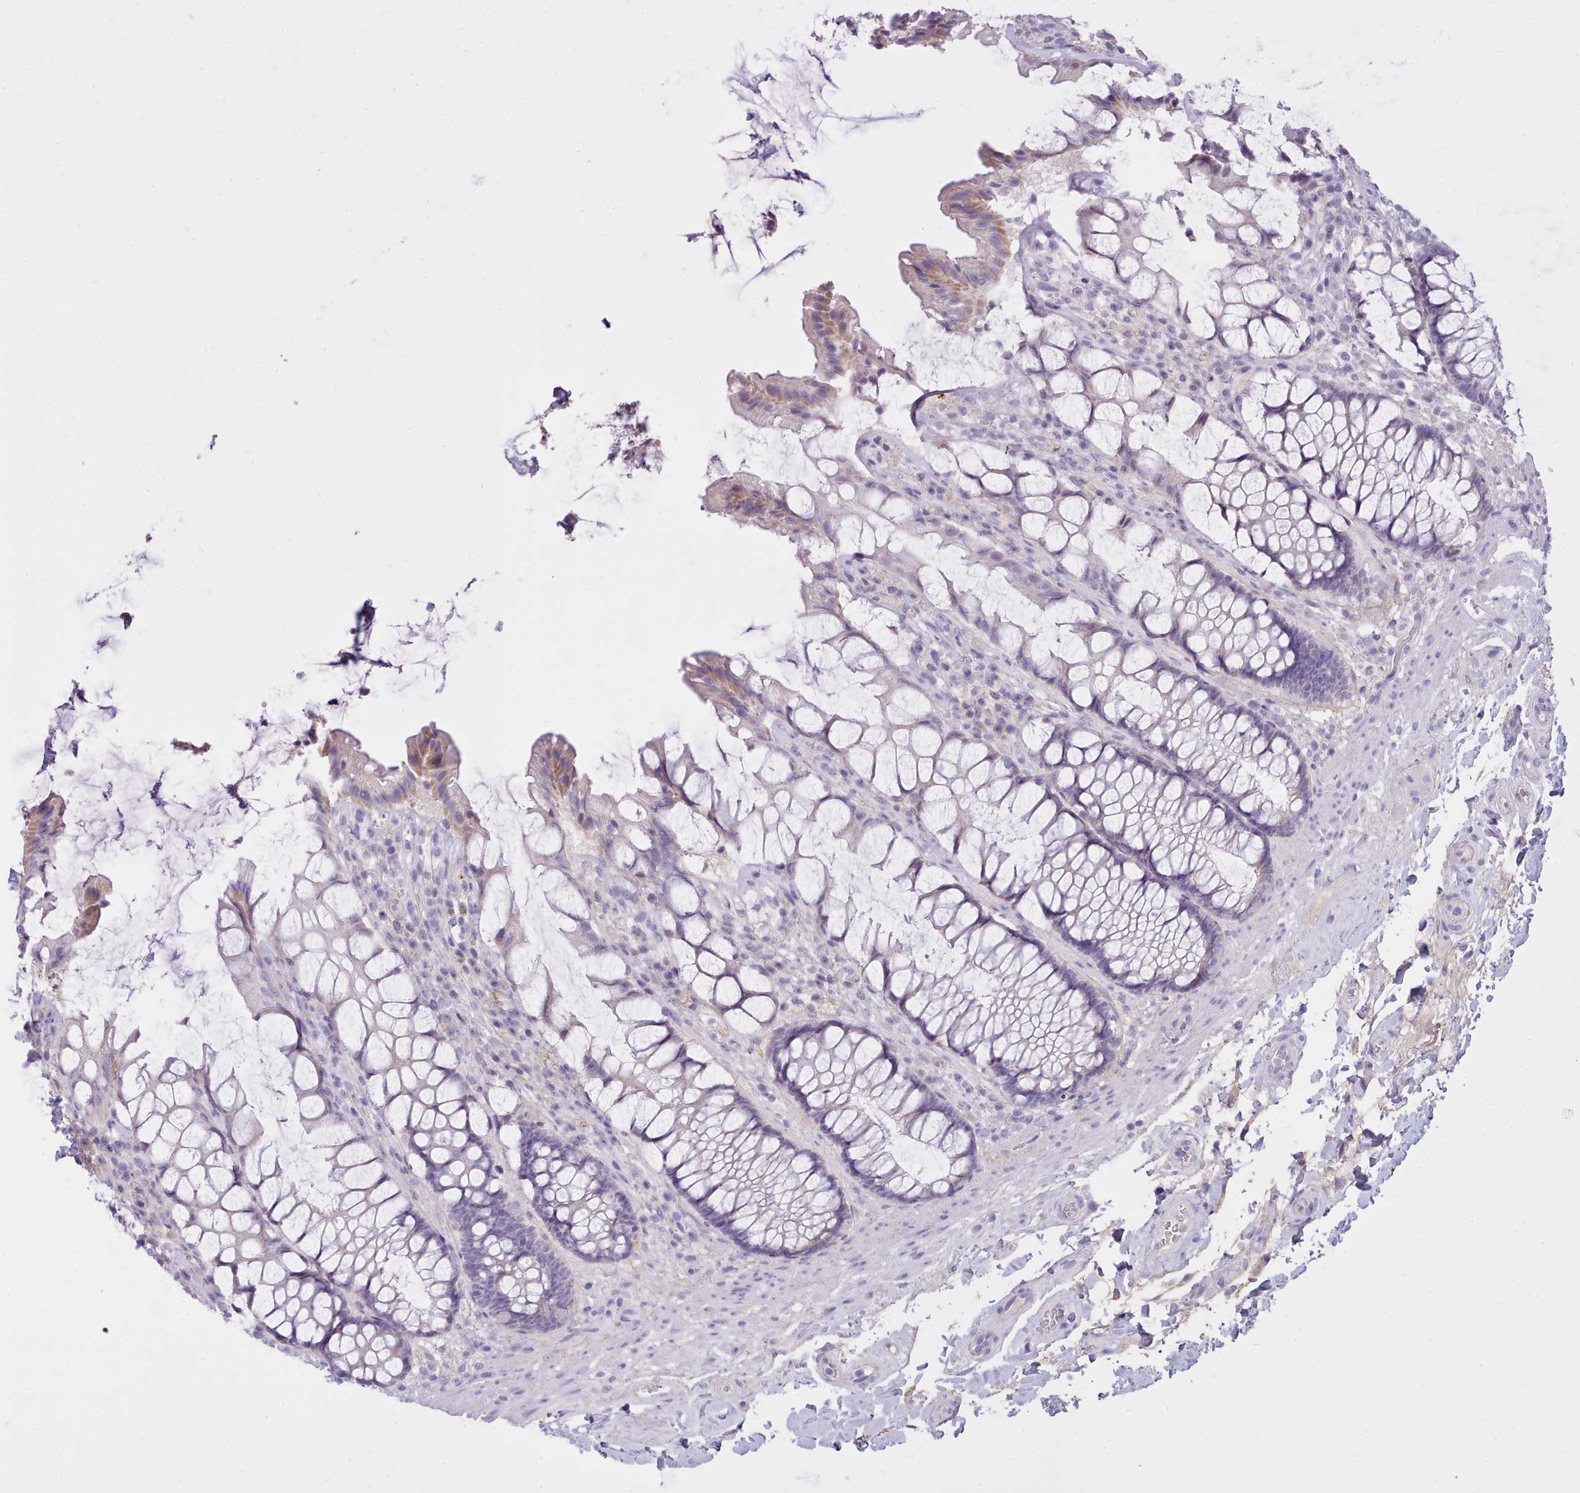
{"staining": {"intensity": "weak", "quantity": "<25%", "location": "cytoplasmic/membranous"}, "tissue": "rectum", "cell_type": "Glandular cells", "image_type": "normal", "snomed": [{"axis": "morphology", "description": "Normal tissue, NOS"}, {"axis": "topography", "description": "Rectum"}], "caption": "DAB (3,3'-diaminobenzidine) immunohistochemical staining of benign human rectum exhibits no significant positivity in glandular cells. (Stains: DAB (3,3'-diaminobenzidine) immunohistochemistry with hematoxylin counter stain, Microscopy: brightfield microscopy at high magnification).", "gene": "CYP2A13", "patient": {"sex": "female", "age": 58}}